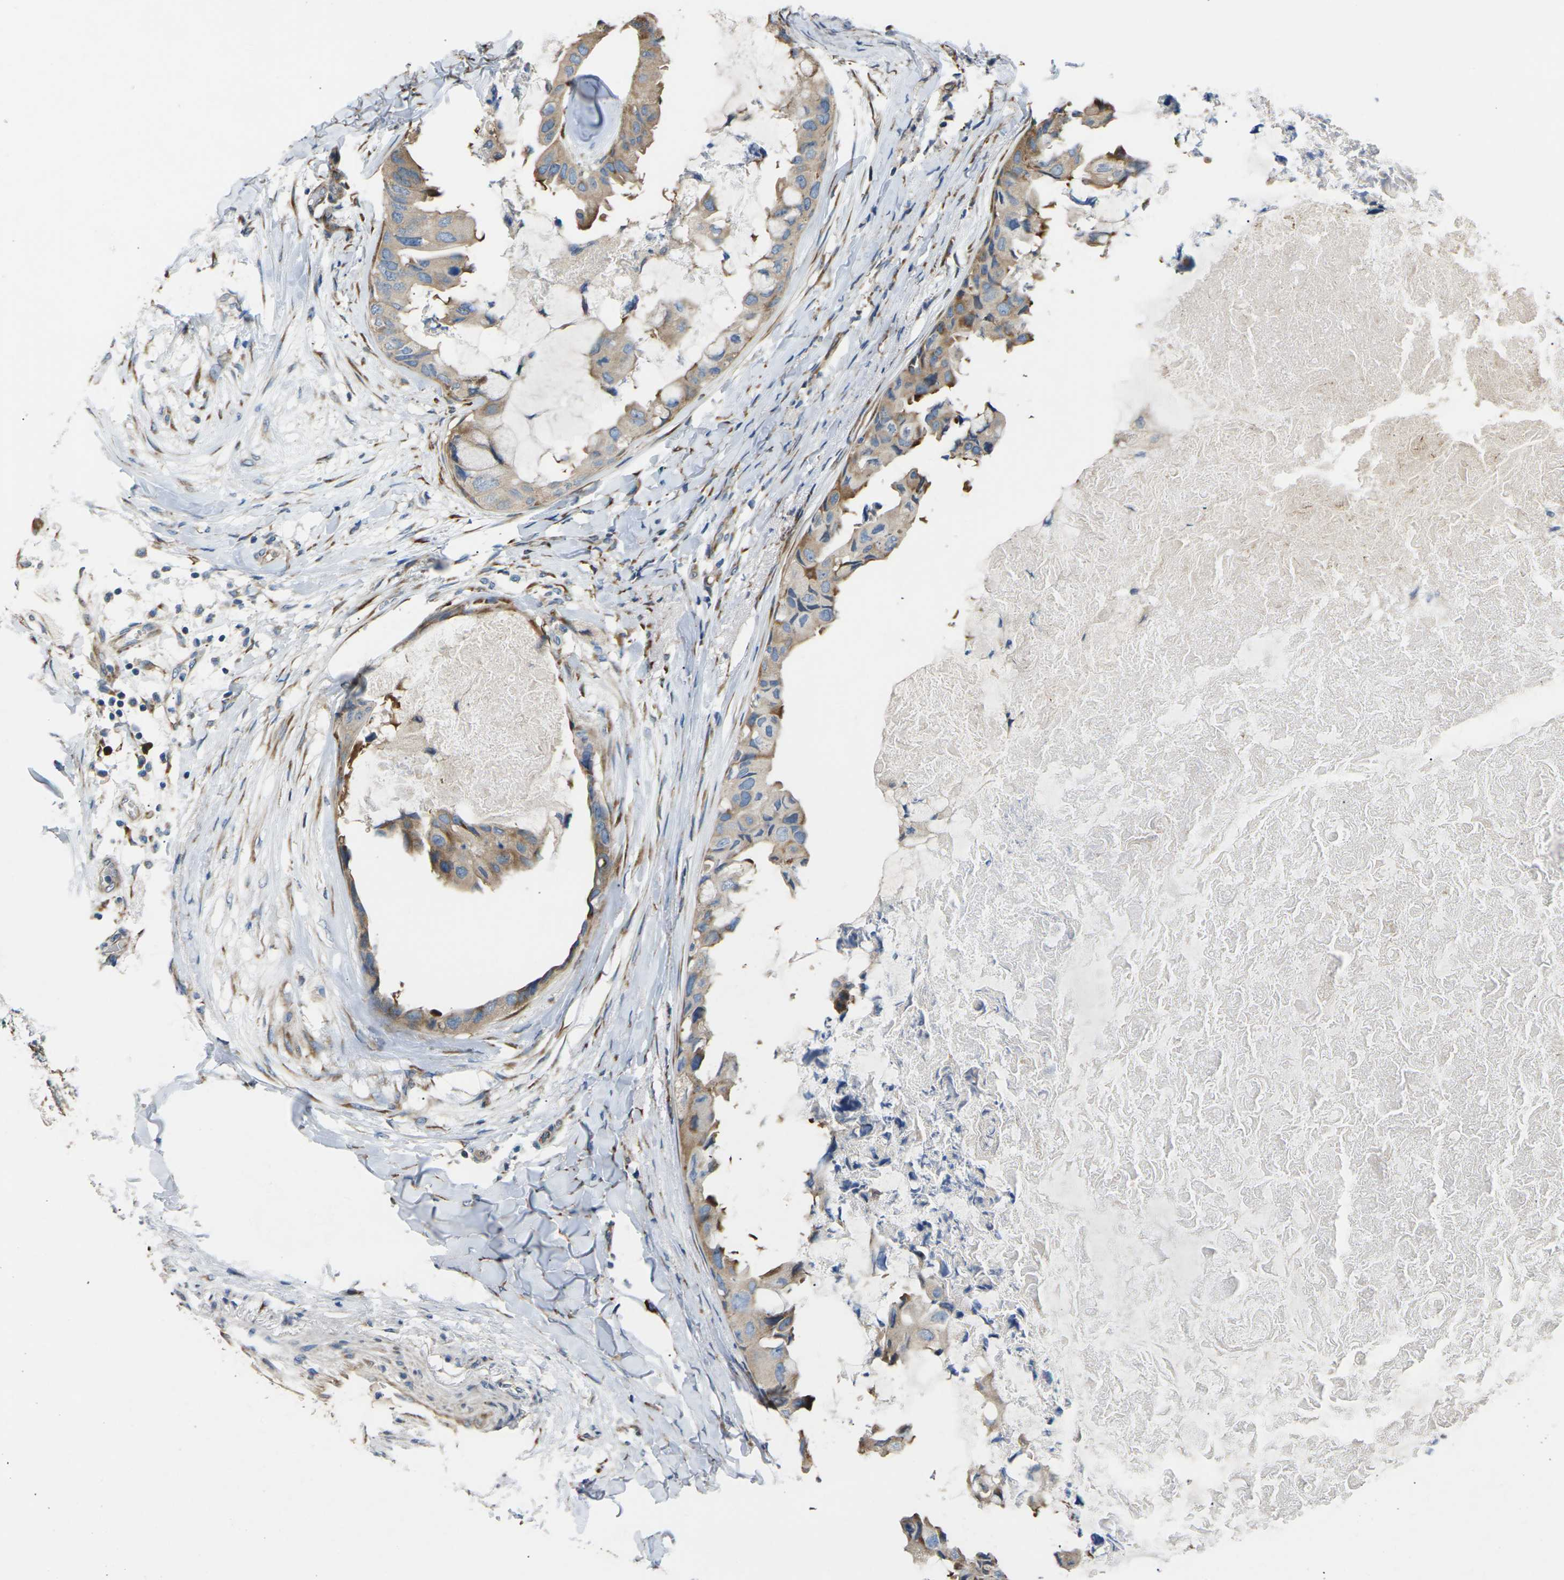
{"staining": {"intensity": "moderate", "quantity": ">75%", "location": "cytoplasmic/membranous"}, "tissue": "breast cancer", "cell_type": "Tumor cells", "image_type": "cancer", "snomed": [{"axis": "morphology", "description": "Duct carcinoma"}, {"axis": "topography", "description": "Breast"}], "caption": "Breast cancer tissue demonstrates moderate cytoplasmic/membranous expression in about >75% of tumor cells, visualized by immunohistochemistry.", "gene": "KLHDC8B", "patient": {"sex": "female", "age": 40}}